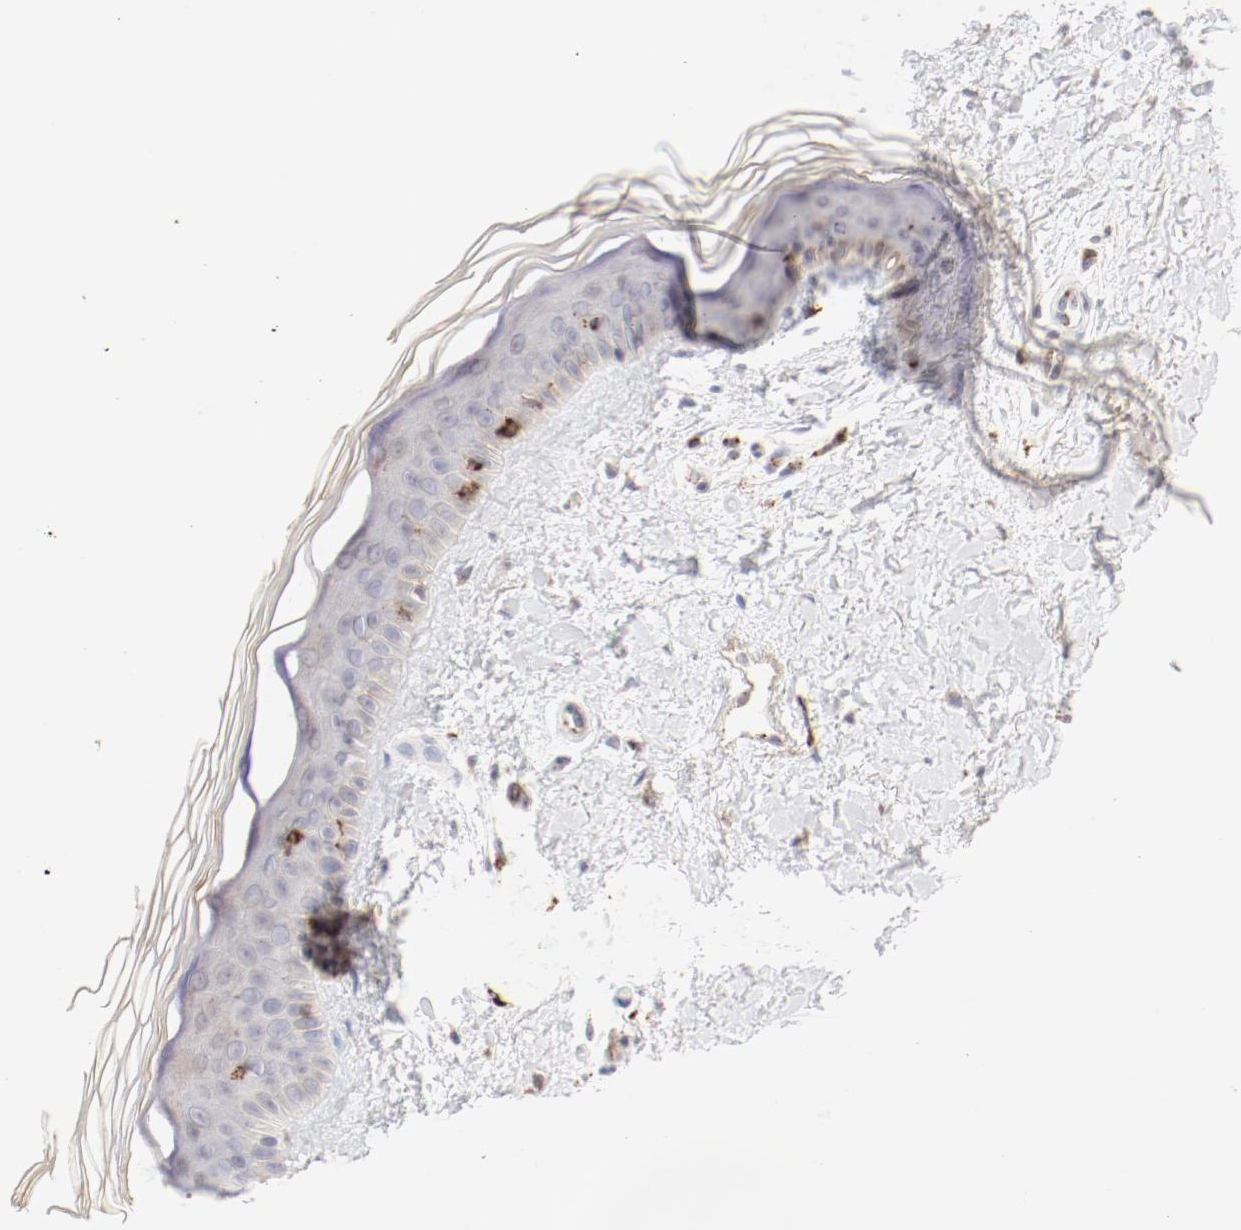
{"staining": {"intensity": "negative", "quantity": "none", "location": "none"}, "tissue": "skin", "cell_type": "Fibroblasts", "image_type": "normal", "snomed": [{"axis": "morphology", "description": "Normal tissue, NOS"}, {"axis": "topography", "description": "Skin"}], "caption": "Fibroblasts are negative for brown protein staining in benign skin. Brightfield microscopy of immunohistochemistry stained with DAB (brown) and hematoxylin (blue), captured at high magnification.", "gene": "CTSH", "patient": {"sex": "female", "age": 19}}